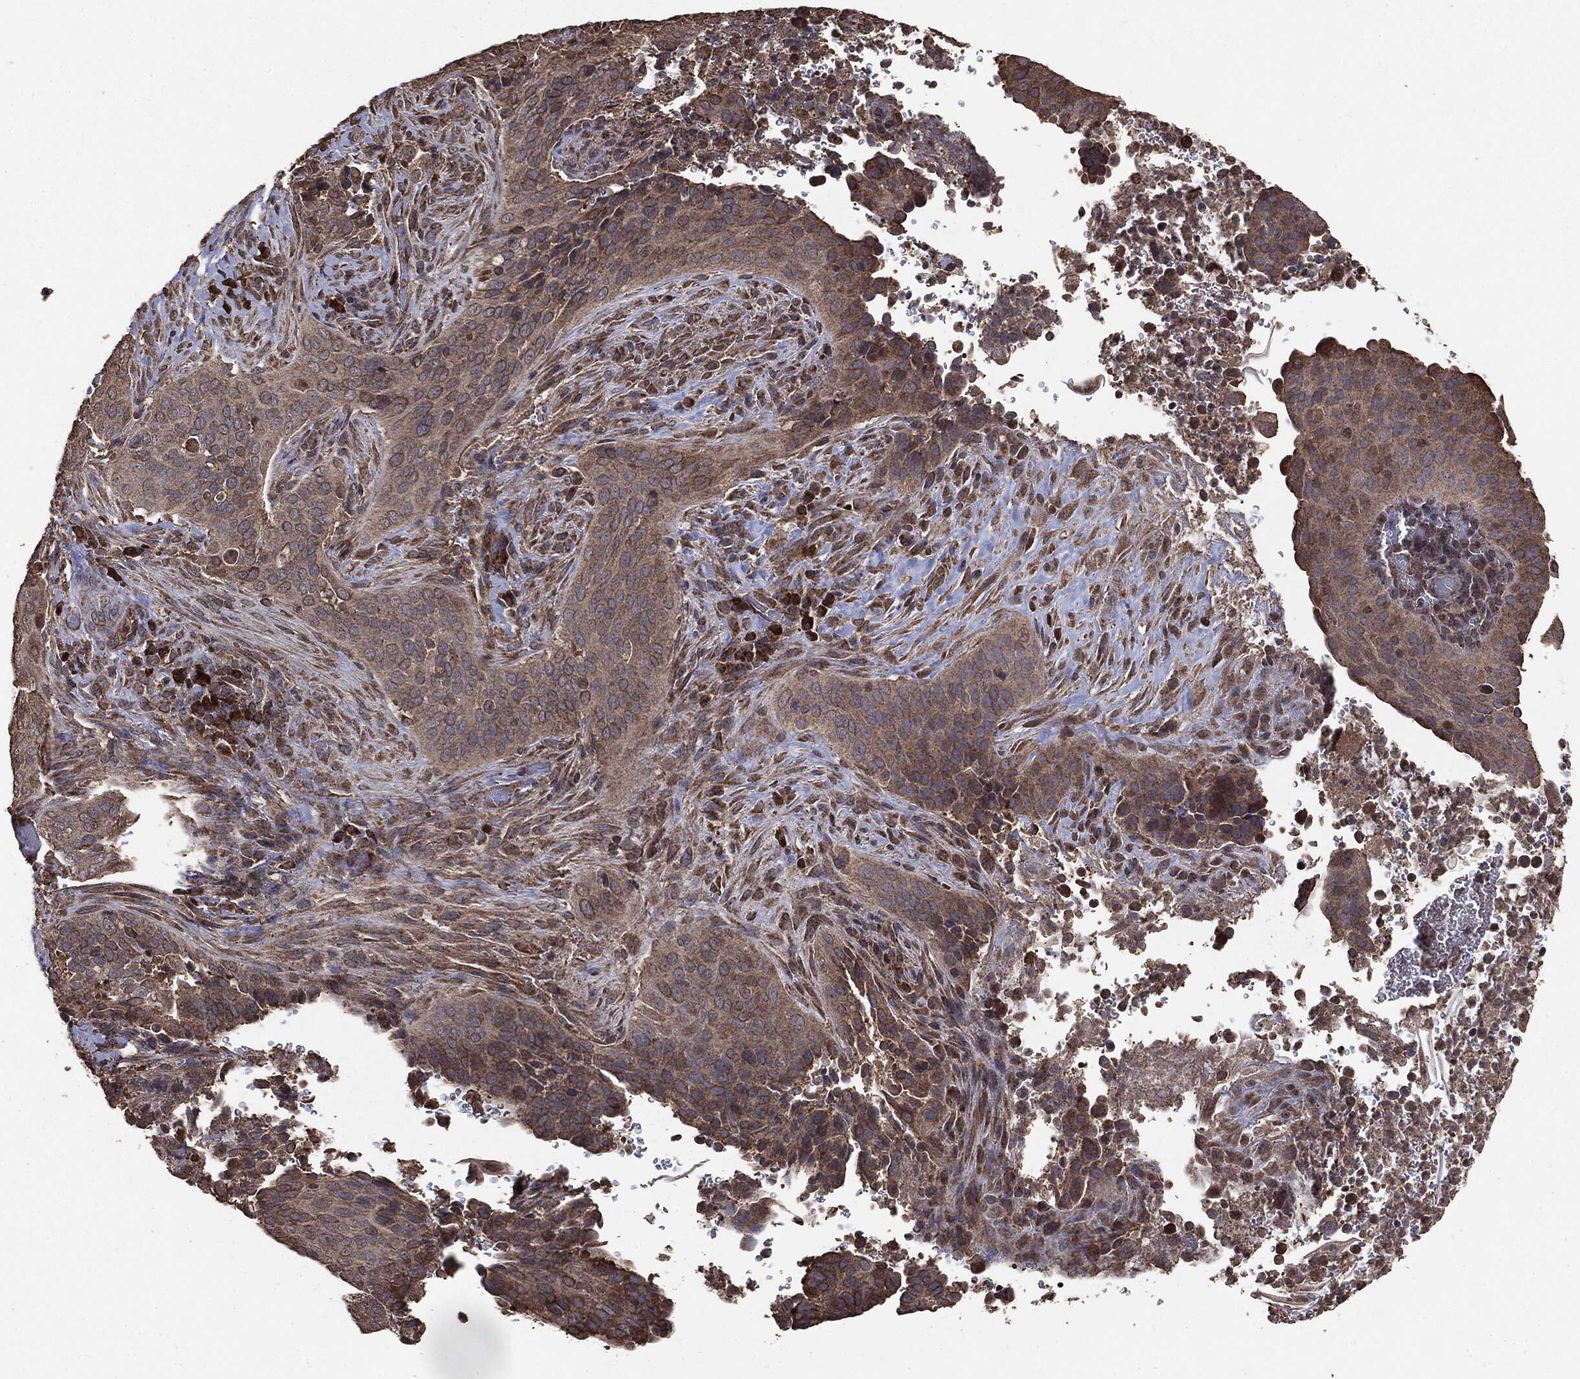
{"staining": {"intensity": "moderate", "quantity": ">75%", "location": "cytoplasmic/membranous"}, "tissue": "cervical cancer", "cell_type": "Tumor cells", "image_type": "cancer", "snomed": [{"axis": "morphology", "description": "Squamous cell carcinoma, NOS"}, {"axis": "topography", "description": "Cervix"}], "caption": "There is medium levels of moderate cytoplasmic/membranous positivity in tumor cells of squamous cell carcinoma (cervical), as demonstrated by immunohistochemical staining (brown color).", "gene": "MTOR", "patient": {"sex": "female", "age": 38}}